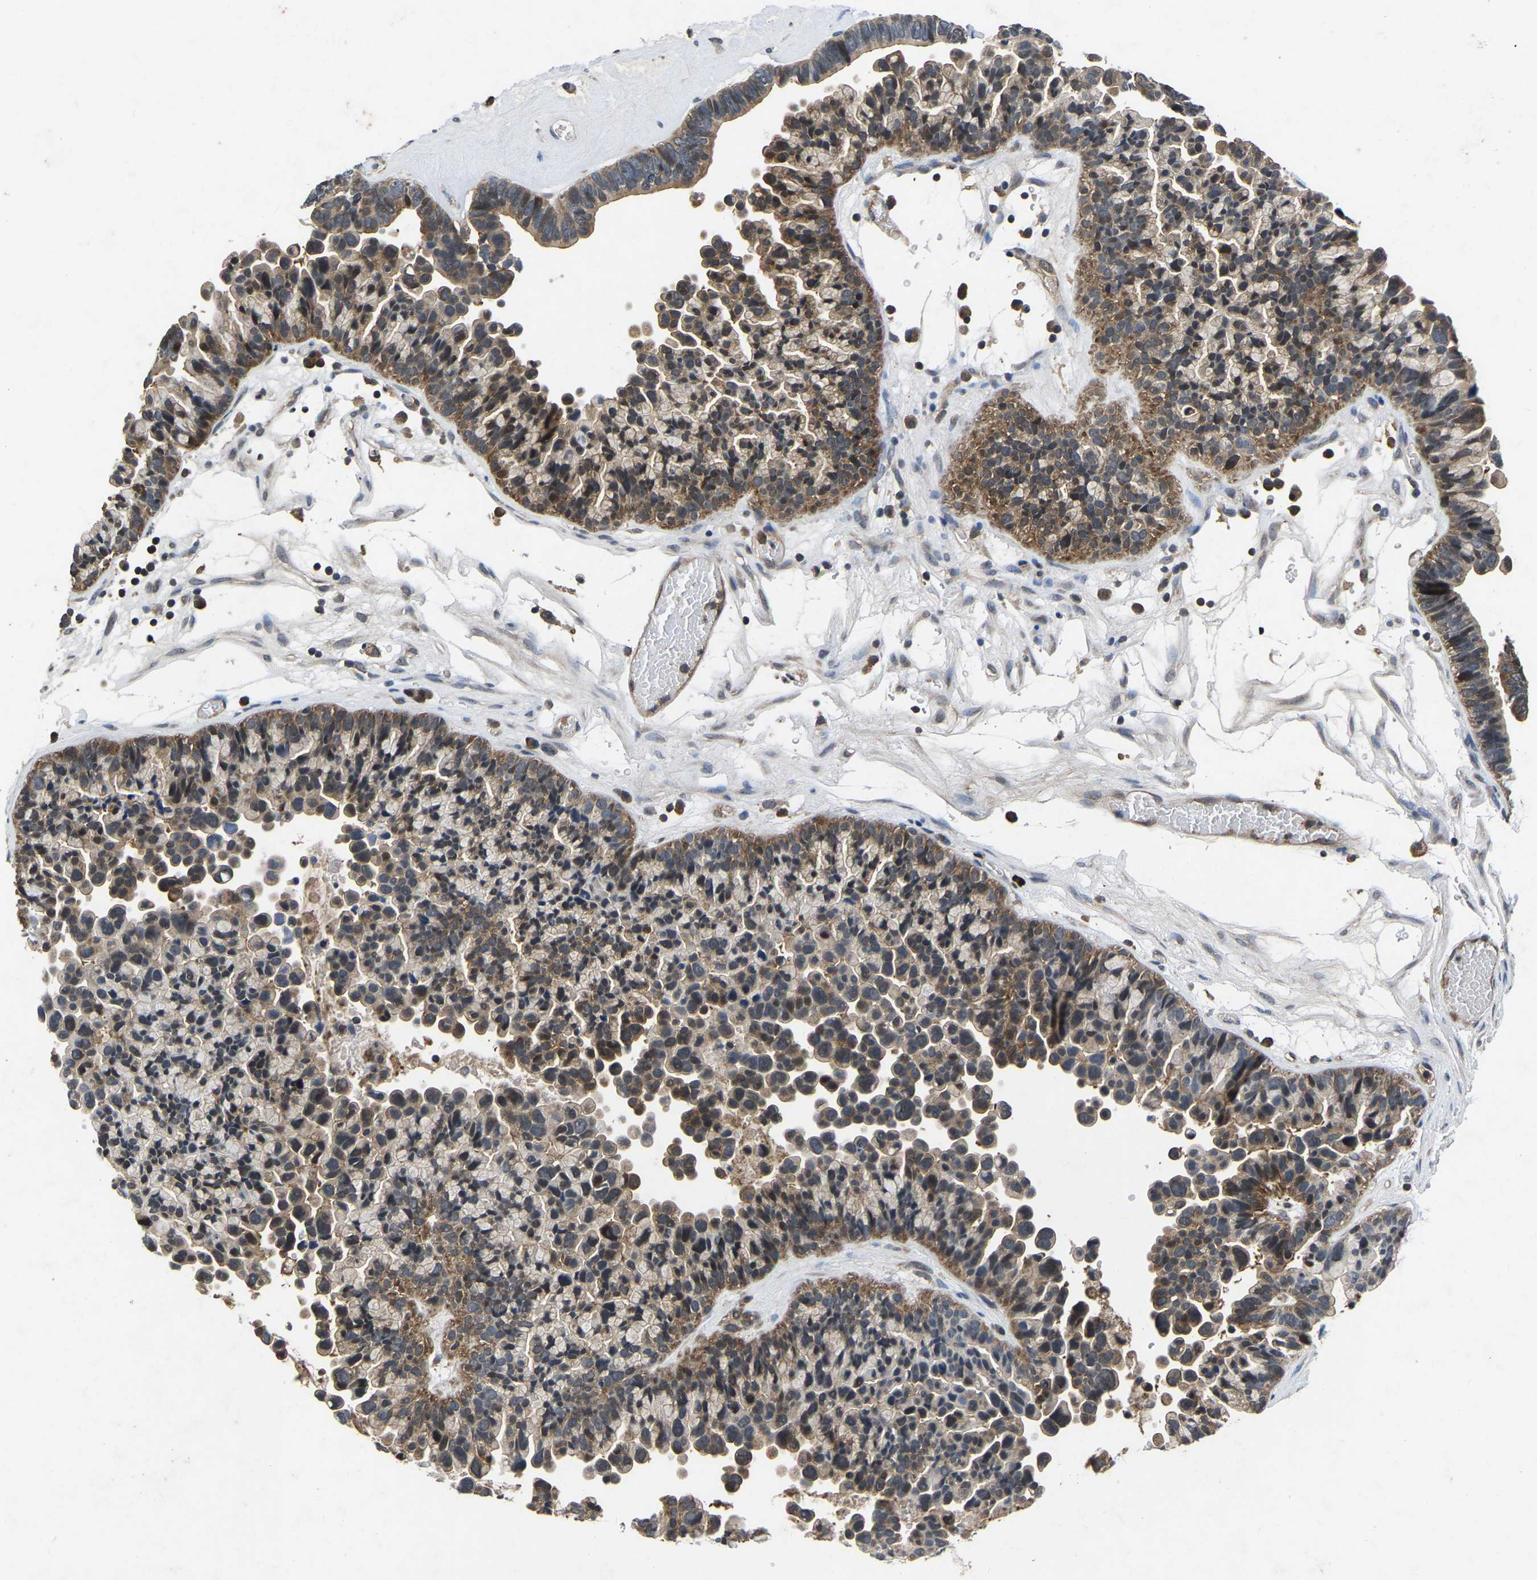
{"staining": {"intensity": "moderate", "quantity": ">75%", "location": "cytoplasmic/membranous"}, "tissue": "ovarian cancer", "cell_type": "Tumor cells", "image_type": "cancer", "snomed": [{"axis": "morphology", "description": "Cystadenocarcinoma, serous, NOS"}, {"axis": "topography", "description": "Ovary"}], "caption": "A brown stain shows moderate cytoplasmic/membranous staining of a protein in human serous cystadenocarcinoma (ovarian) tumor cells.", "gene": "FGD5", "patient": {"sex": "female", "age": 56}}